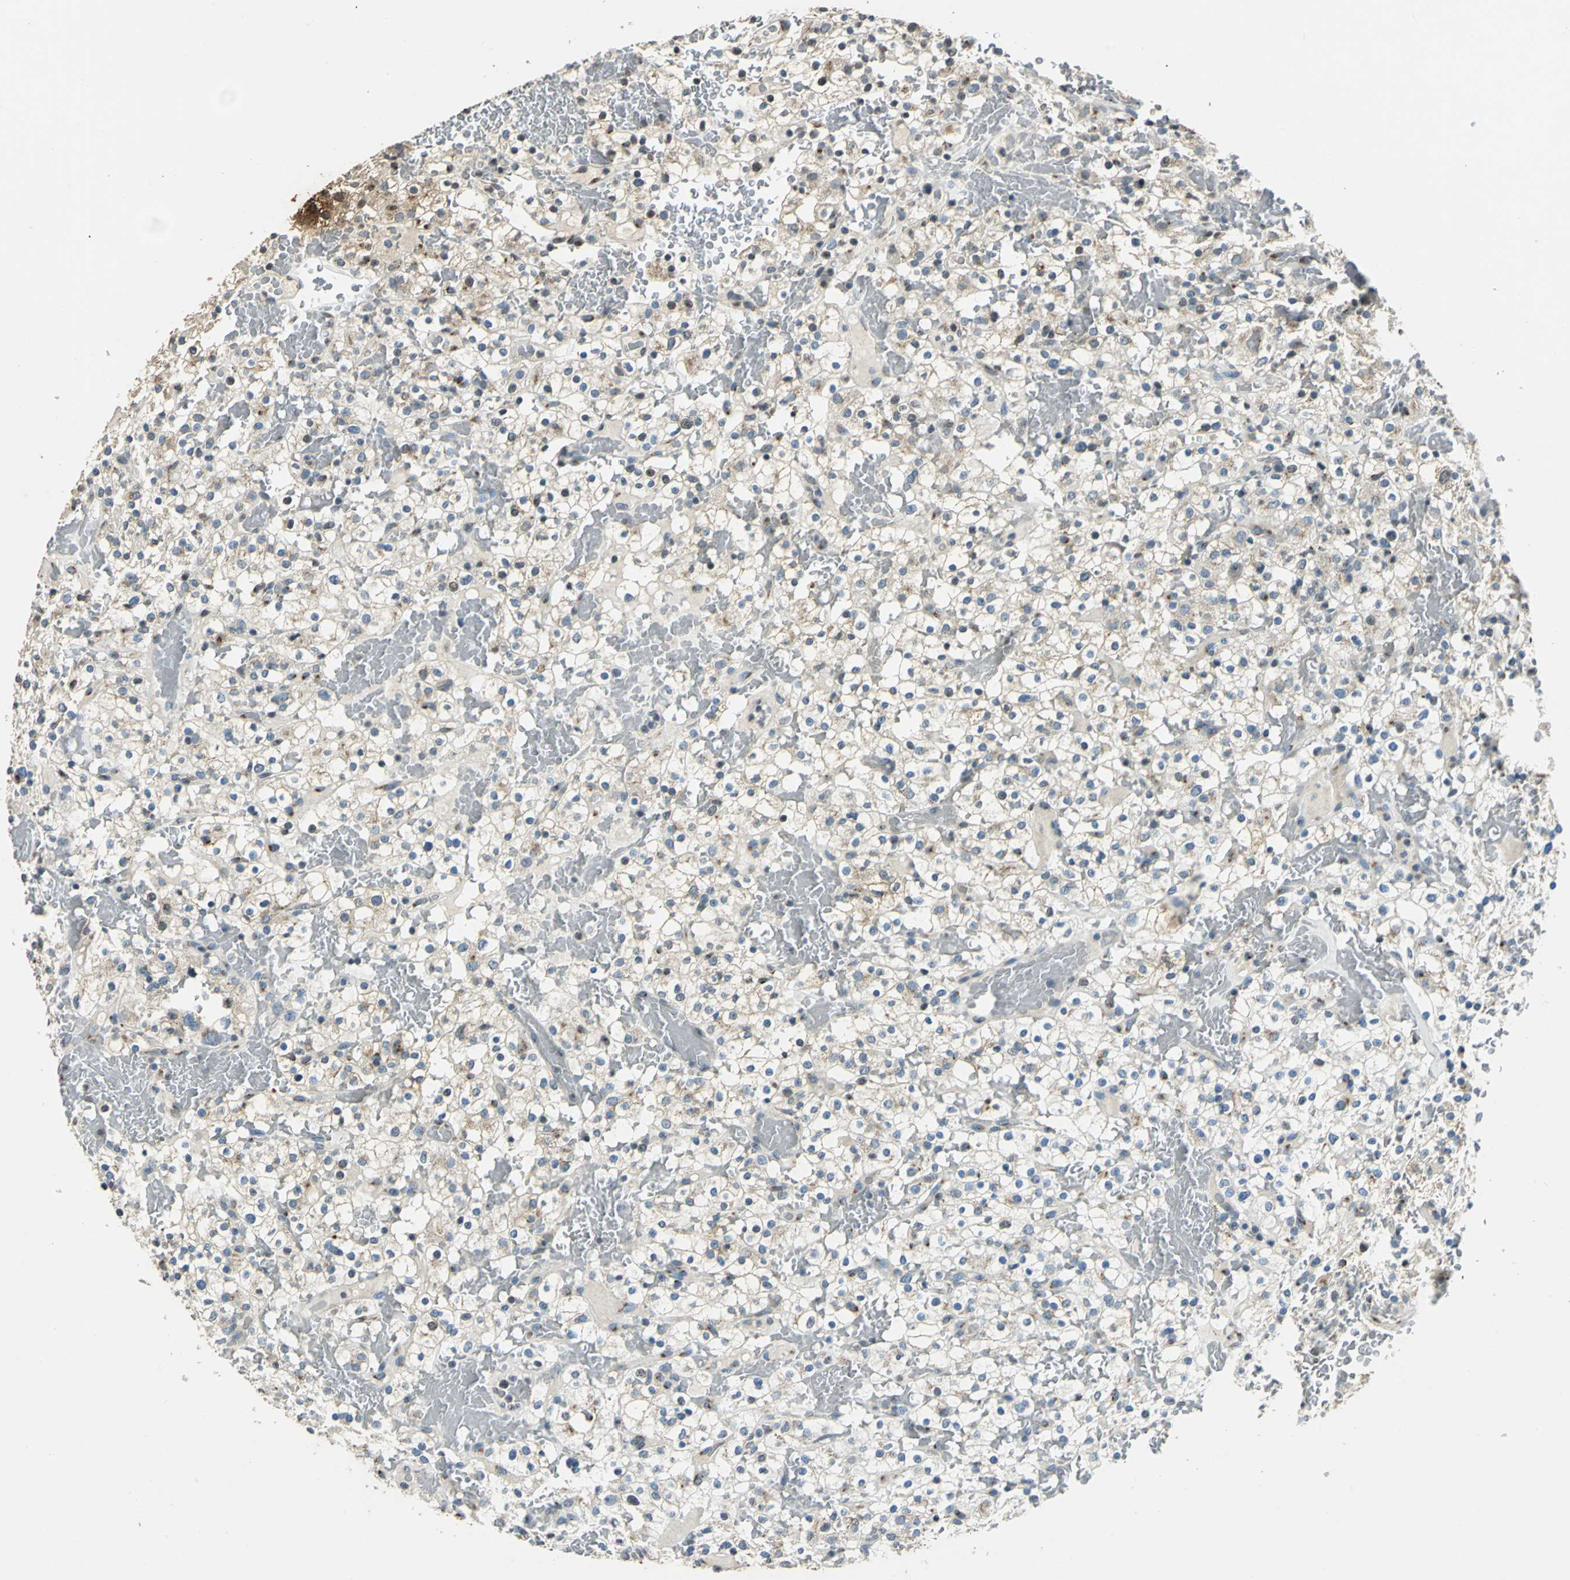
{"staining": {"intensity": "negative", "quantity": "none", "location": "none"}, "tissue": "renal cancer", "cell_type": "Tumor cells", "image_type": "cancer", "snomed": [{"axis": "morphology", "description": "Normal tissue, NOS"}, {"axis": "morphology", "description": "Adenocarcinoma, NOS"}, {"axis": "topography", "description": "Kidney"}], "caption": "Immunohistochemistry (IHC) image of neoplastic tissue: human renal cancer stained with DAB demonstrates no significant protein positivity in tumor cells.", "gene": "TMEM115", "patient": {"sex": "female", "age": 72}}